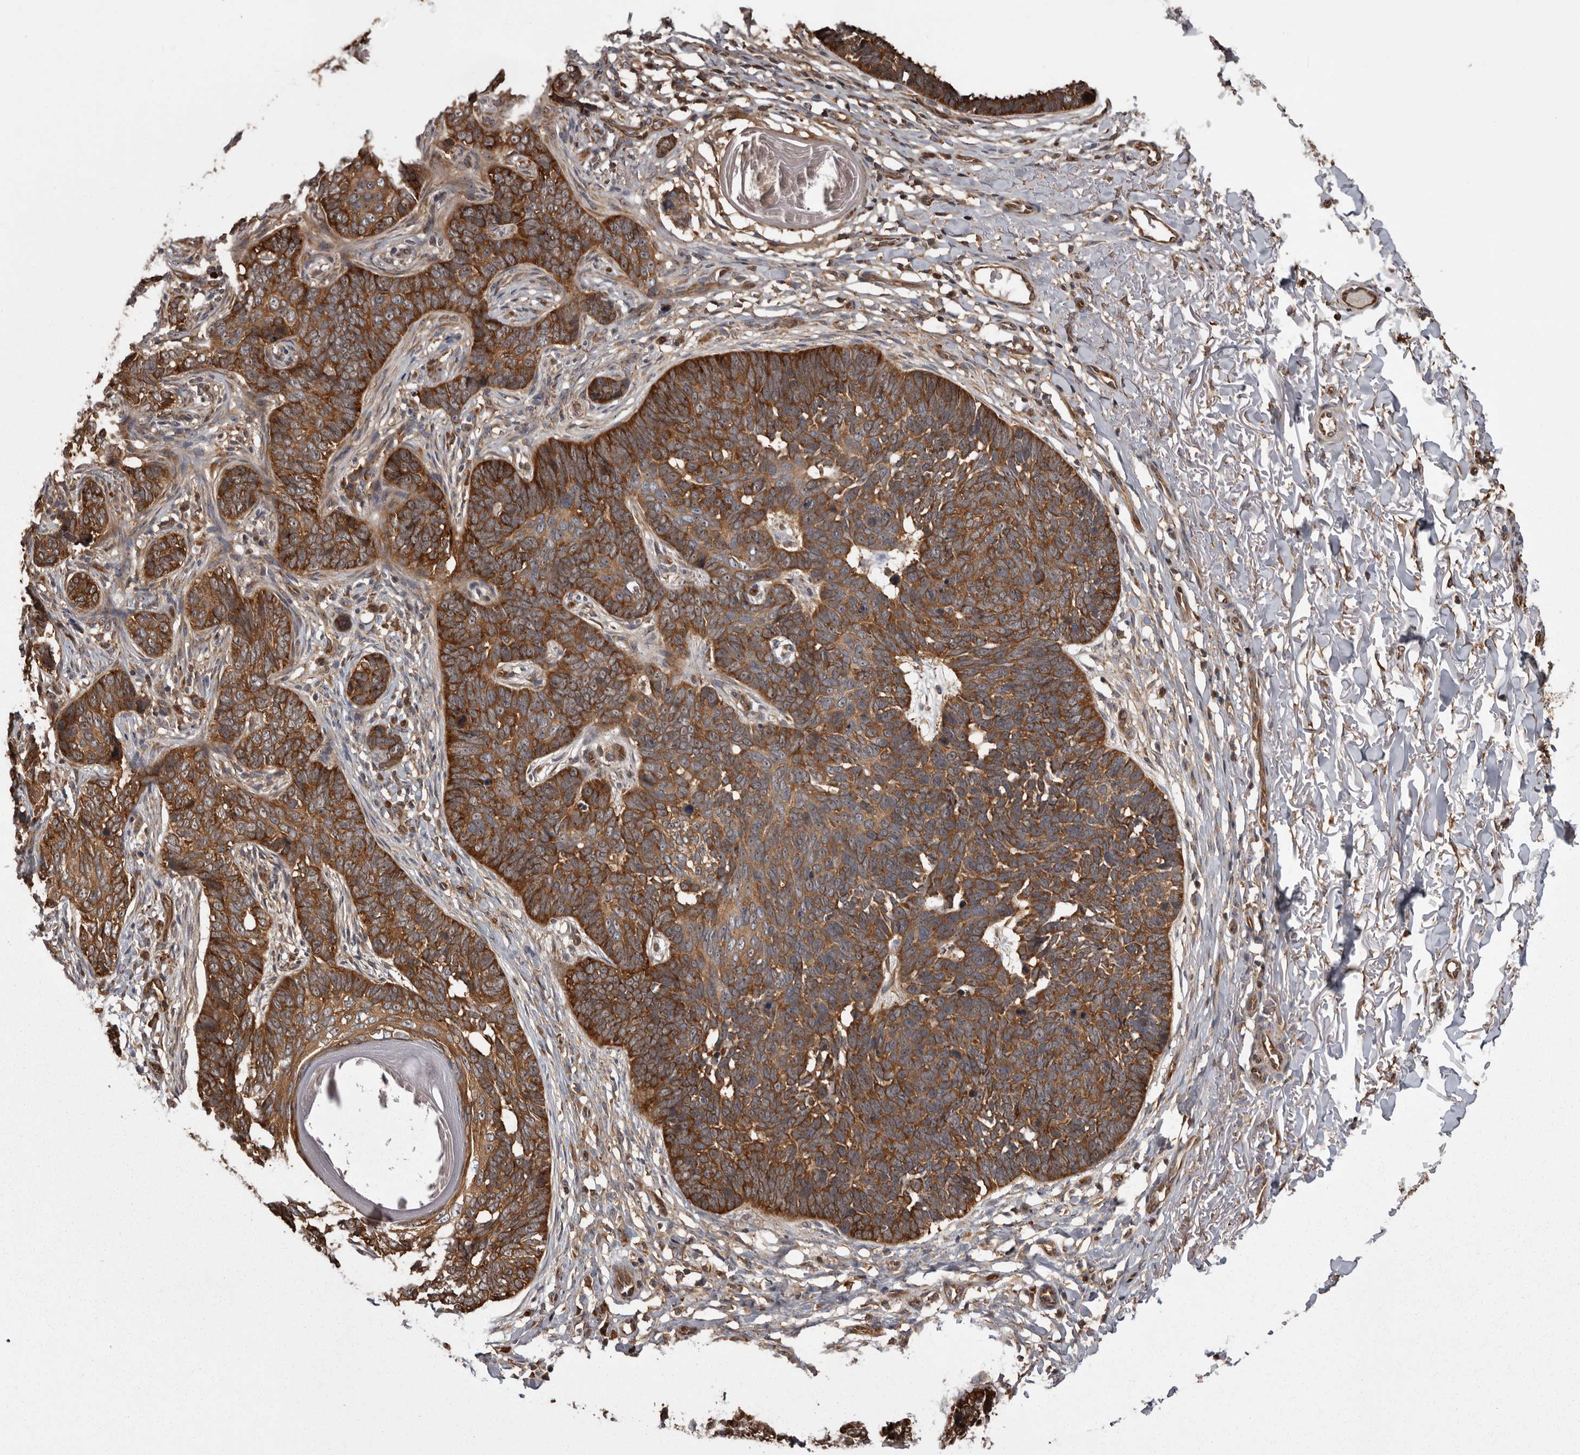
{"staining": {"intensity": "strong", "quantity": ">75%", "location": "cytoplasmic/membranous"}, "tissue": "skin cancer", "cell_type": "Tumor cells", "image_type": "cancer", "snomed": [{"axis": "morphology", "description": "Normal tissue, NOS"}, {"axis": "morphology", "description": "Basal cell carcinoma"}, {"axis": "topography", "description": "Skin"}], "caption": "Immunohistochemistry (IHC) micrograph of human skin basal cell carcinoma stained for a protein (brown), which reveals high levels of strong cytoplasmic/membranous positivity in about >75% of tumor cells.", "gene": "DARS1", "patient": {"sex": "male", "age": 77}}